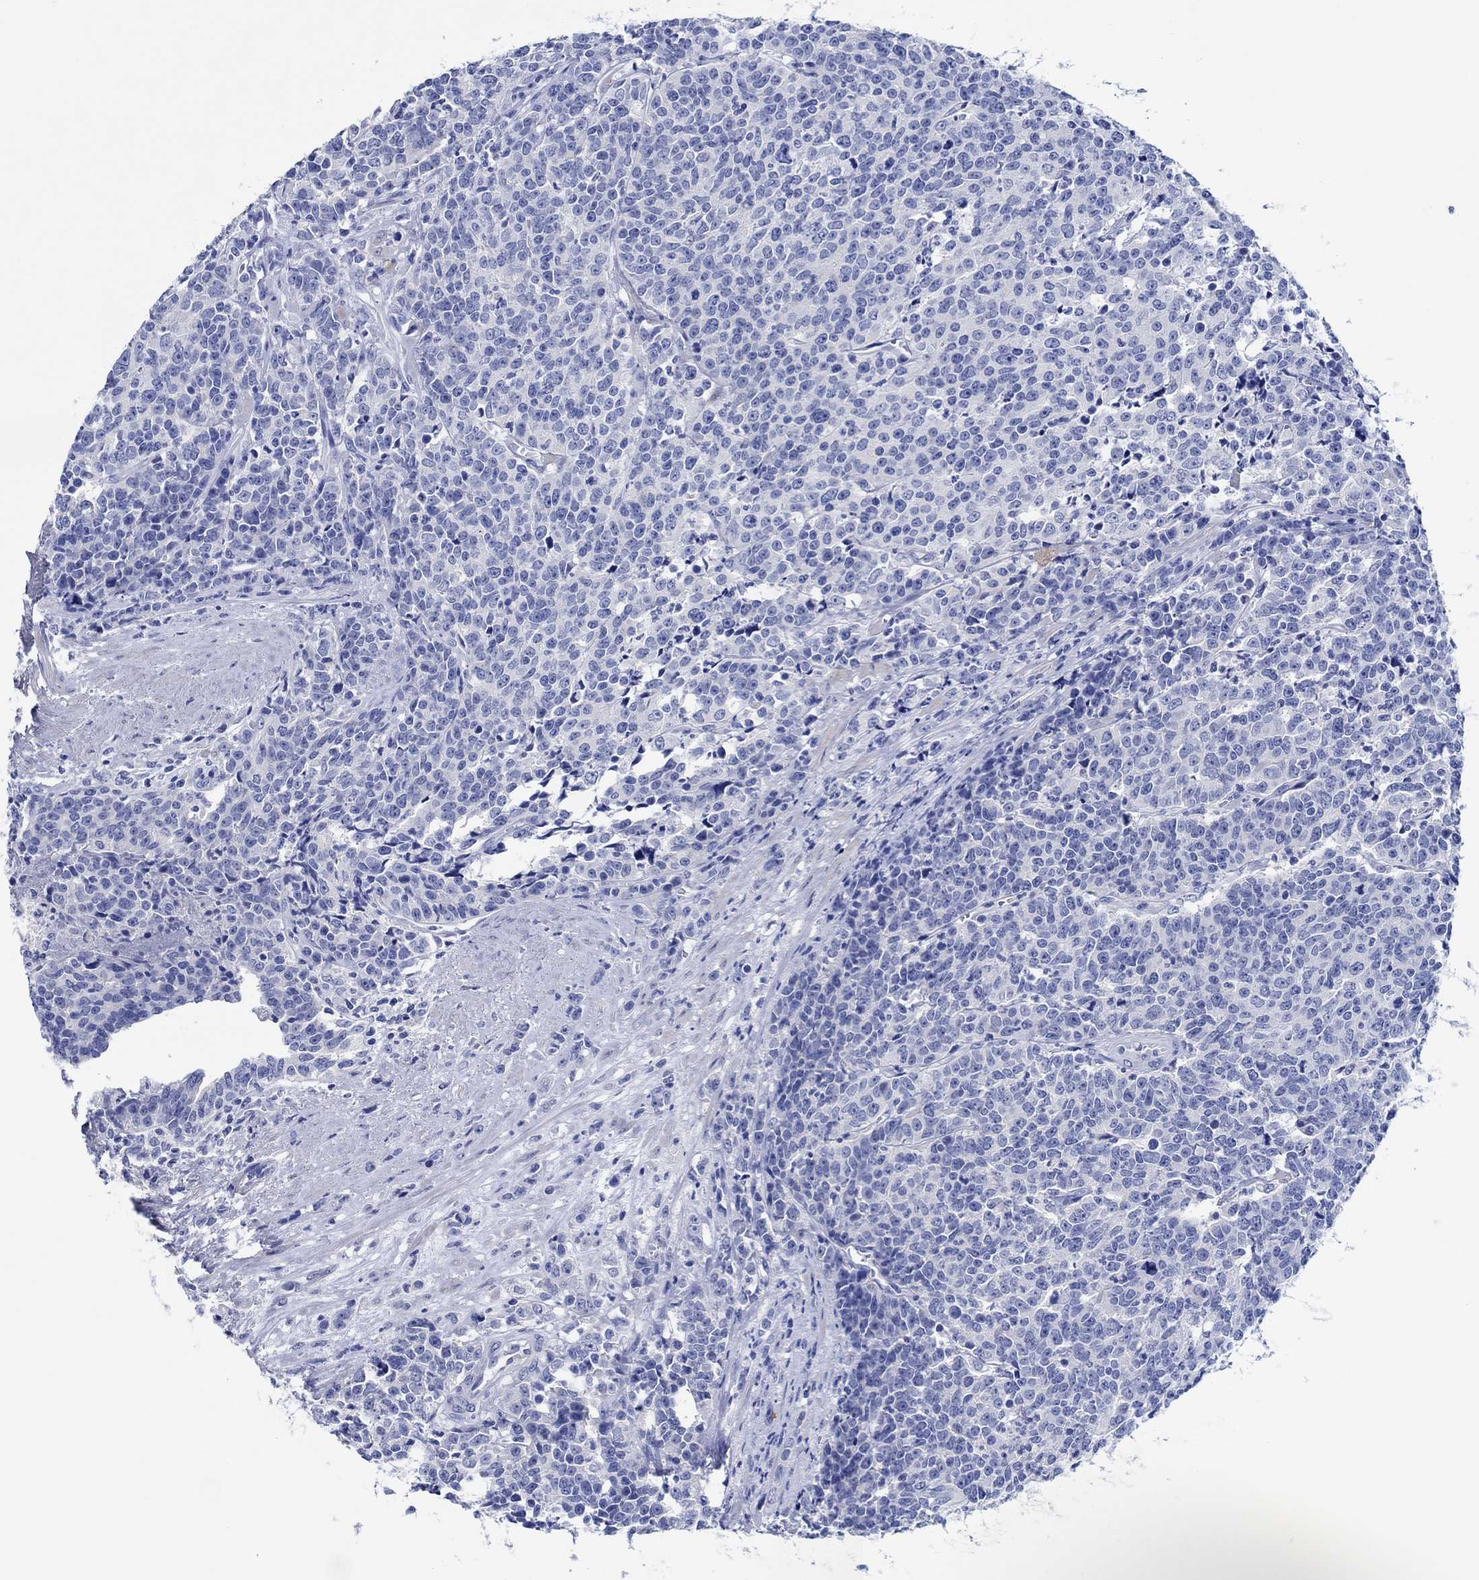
{"staining": {"intensity": "negative", "quantity": "none", "location": "none"}, "tissue": "prostate cancer", "cell_type": "Tumor cells", "image_type": "cancer", "snomed": [{"axis": "morphology", "description": "Adenocarcinoma, NOS"}, {"axis": "topography", "description": "Prostate"}], "caption": "Immunohistochemistry (IHC) photomicrograph of human adenocarcinoma (prostate) stained for a protein (brown), which reveals no staining in tumor cells.", "gene": "CPNE6", "patient": {"sex": "male", "age": 67}}